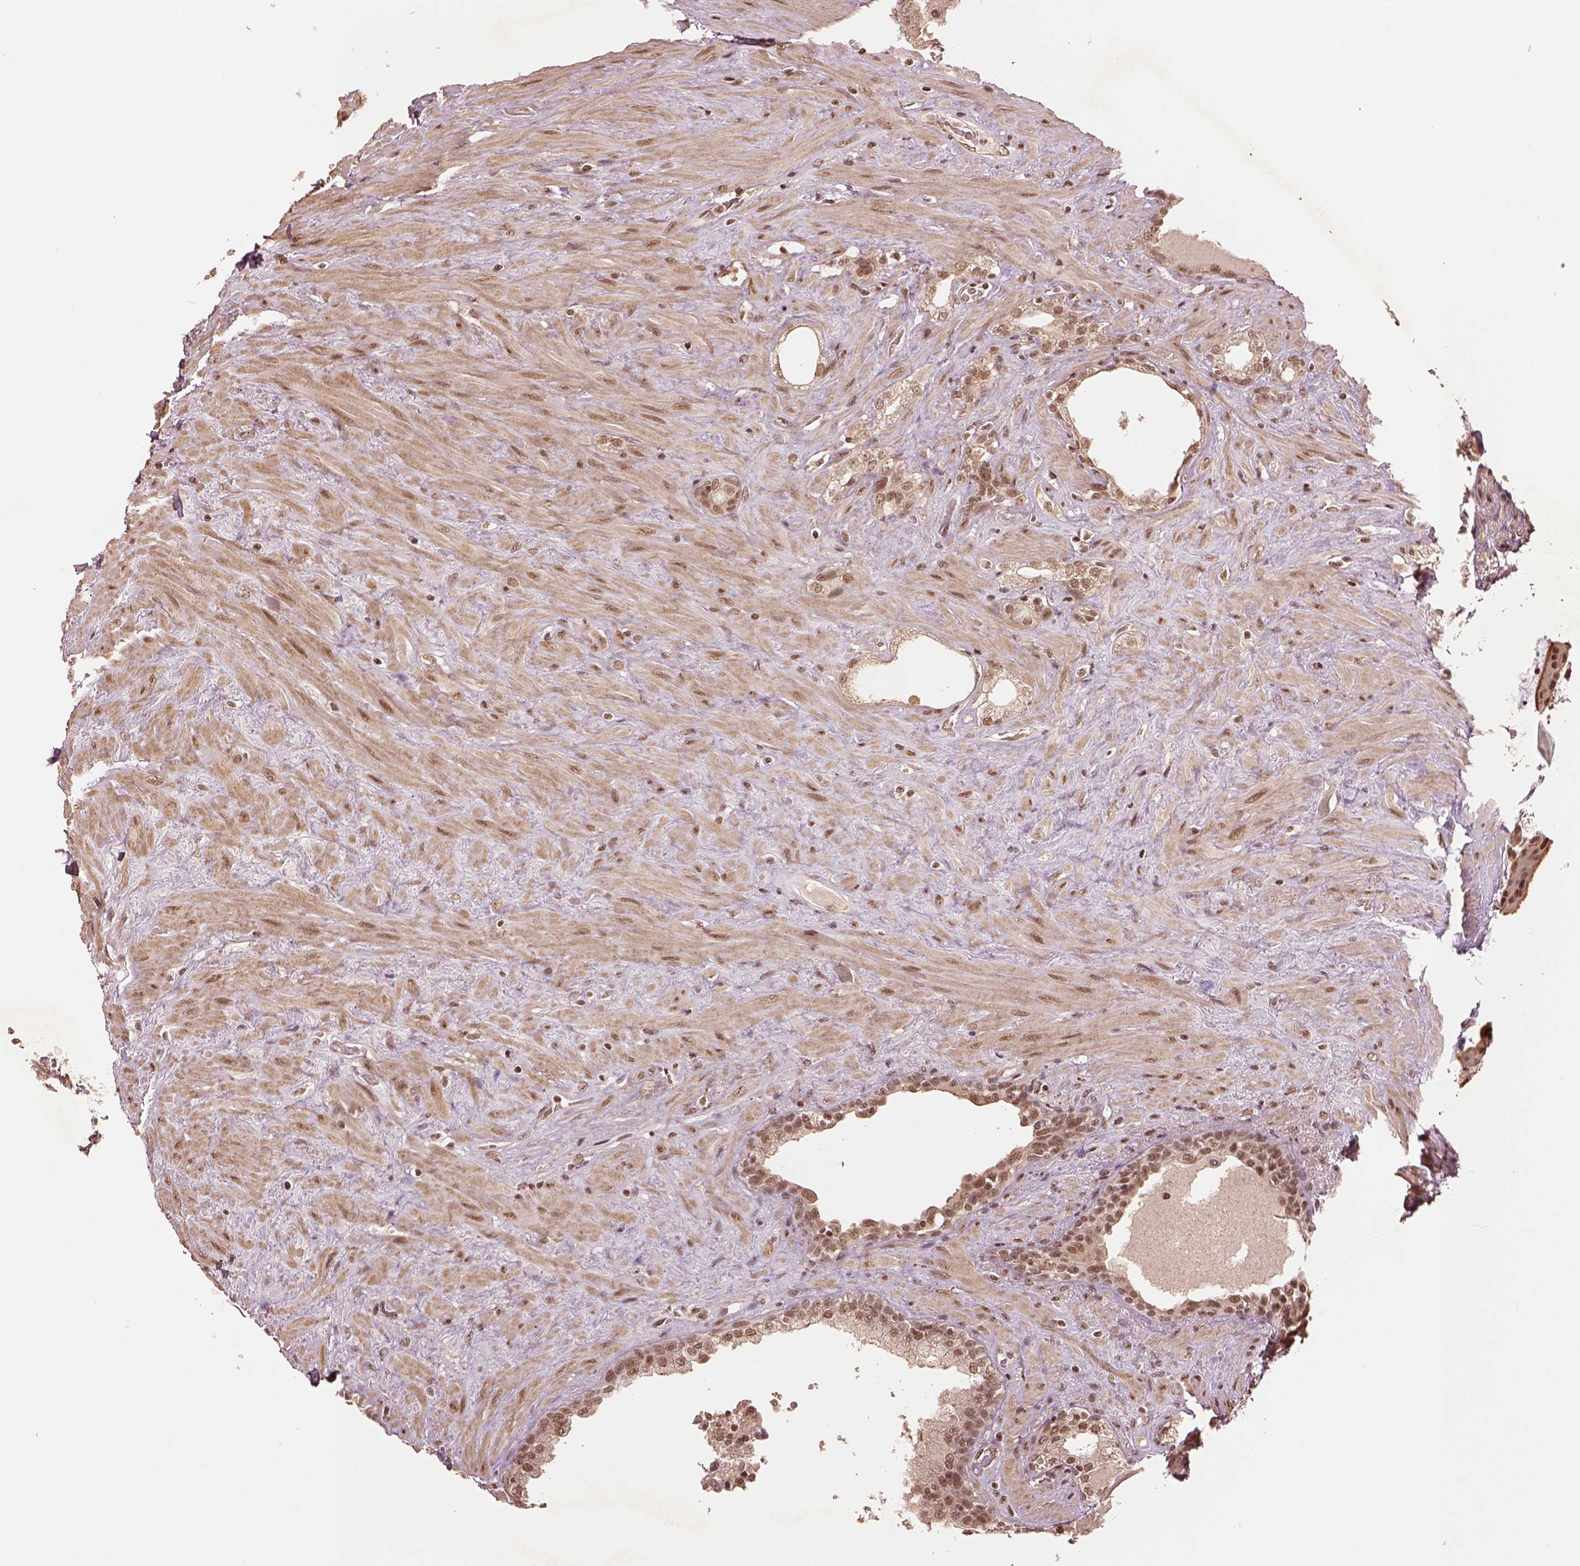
{"staining": {"intensity": "moderate", "quantity": ">75%", "location": "nuclear"}, "tissue": "prostate", "cell_type": "Glandular cells", "image_type": "normal", "snomed": [{"axis": "morphology", "description": "Normal tissue, NOS"}, {"axis": "topography", "description": "Prostate"}], "caption": "A brown stain highlights moderate nuclear expression of a protein in glandular cells of benign prostate.", "gene": "BRD9", "patient": {"sex": "male", "age": 63}}